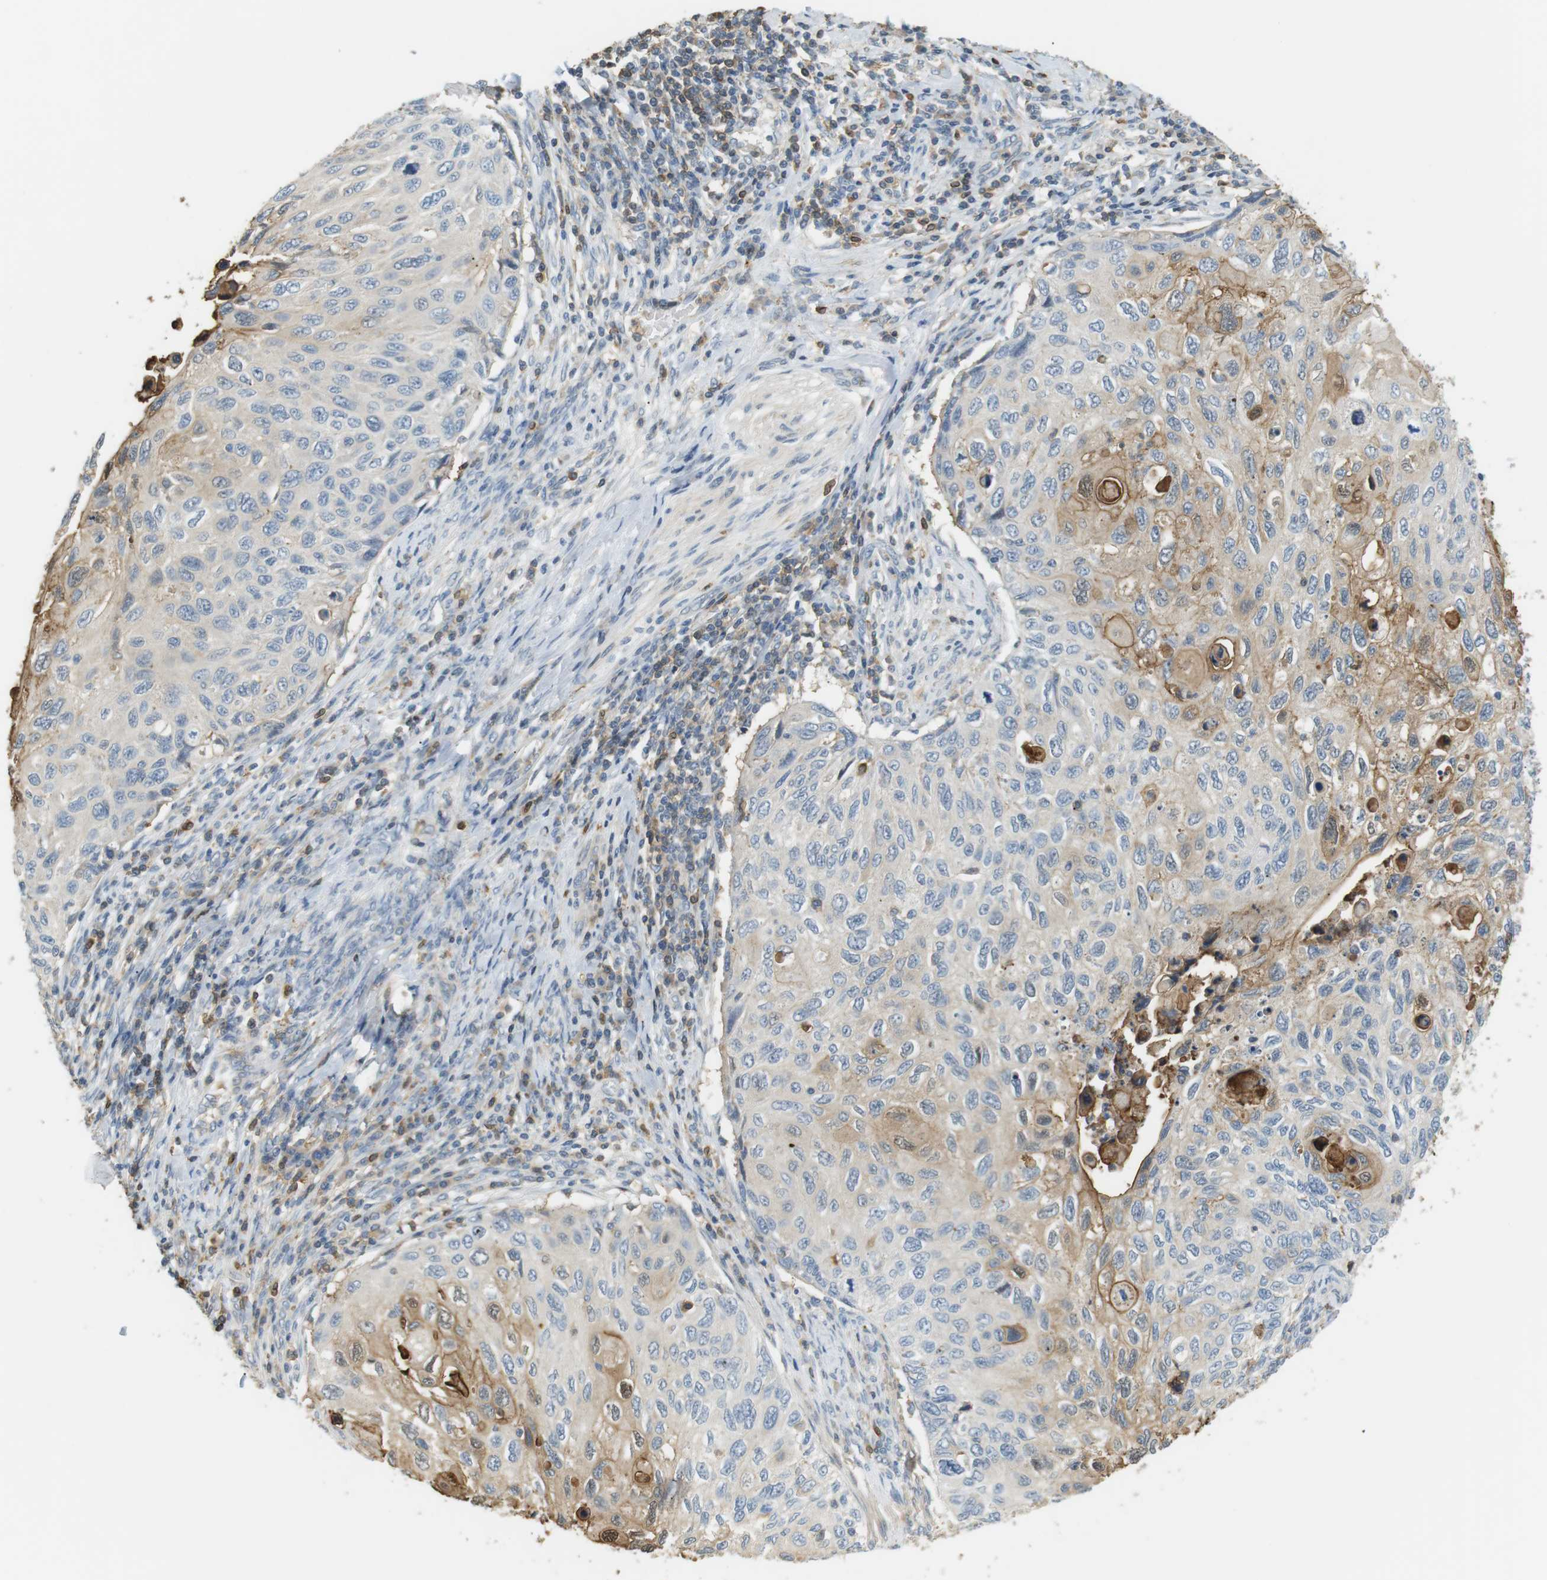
{"staining": {"intensity": "moderate", "quantity": "<25%", "location": "cytoplasmic/membranous"}, "tissue": "cervical cancer", "cell_type": "Tumor cells", "image_type": "cancer", "snomed": [{"axis": "morphology", "description": "Squamous cell carcinoma, NOS"}, {"axis": "topography", "description": "Cervix"}], "caption": "The photomicrograph reveals staining of cervical cancer (squamous cell carcinoma), revealing moderate cytoplasmic/membranous protein expression (brown color) within tumor cells. (IHC, brightfield microscopy, high magnification).", "gene": "P2RY1", "patient": {"sex": "female", "age": 70}}